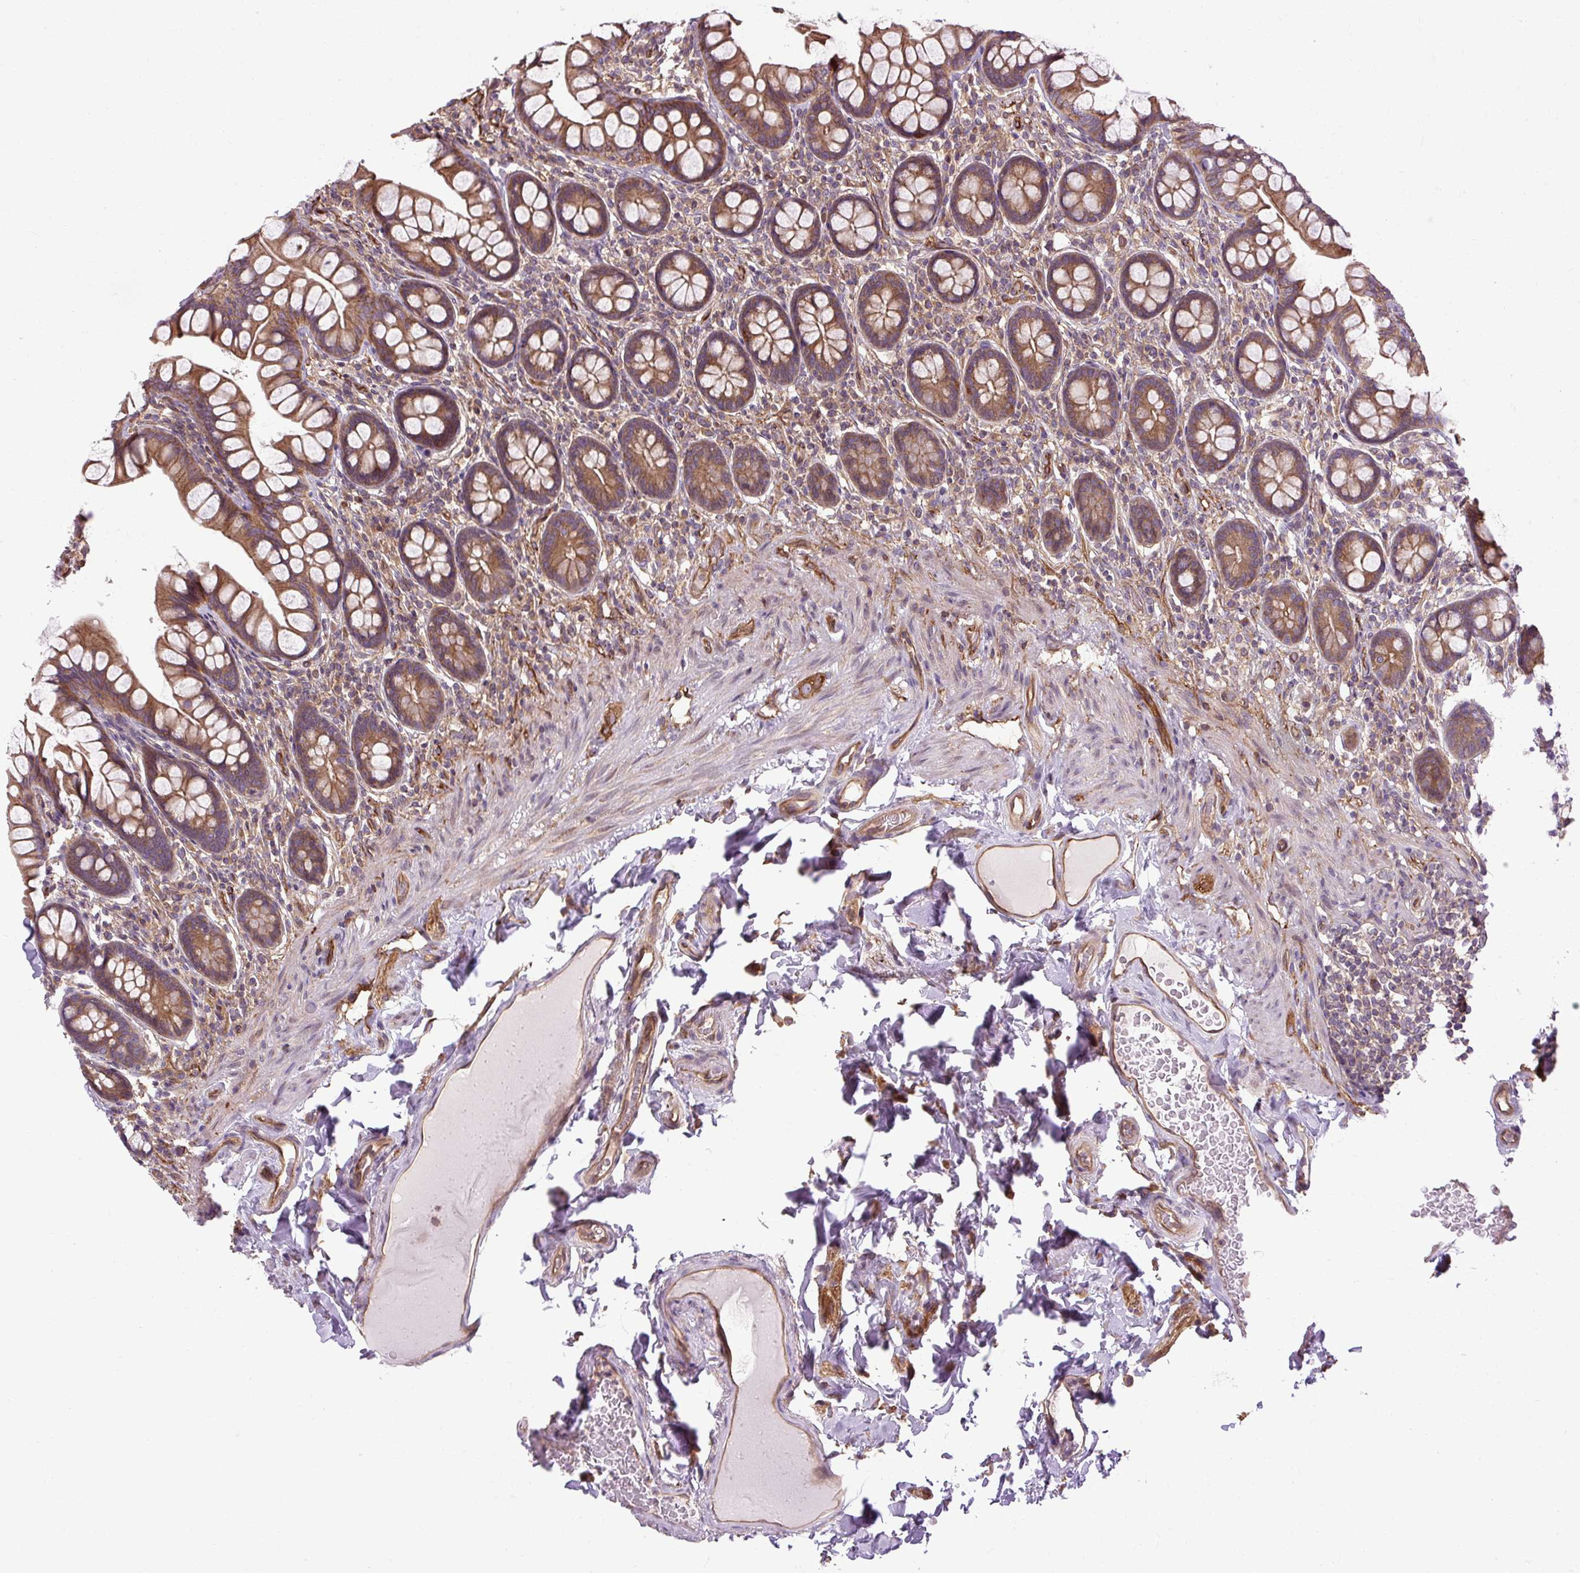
{"staining": {"intensity": "moderate", "quantity": ">75%", "location": "cytoplasmic/membranous"}, "tissue": "small intestine", "cell_type": "Glandular cells", "image_type": "normal", "snomed": [{"axis": "morphology", "description": "Normal tissue, NOS"}, {"axis": "topography", "description": "Small intestine"}], "caption": "Glandular cells reveal medium levels of moderate cytoplasmic/membranous expression in approximately >75% of cells in normal small intestine.", "gene": "CCDC93", "patient": {"sex": "male", "age": 70}}